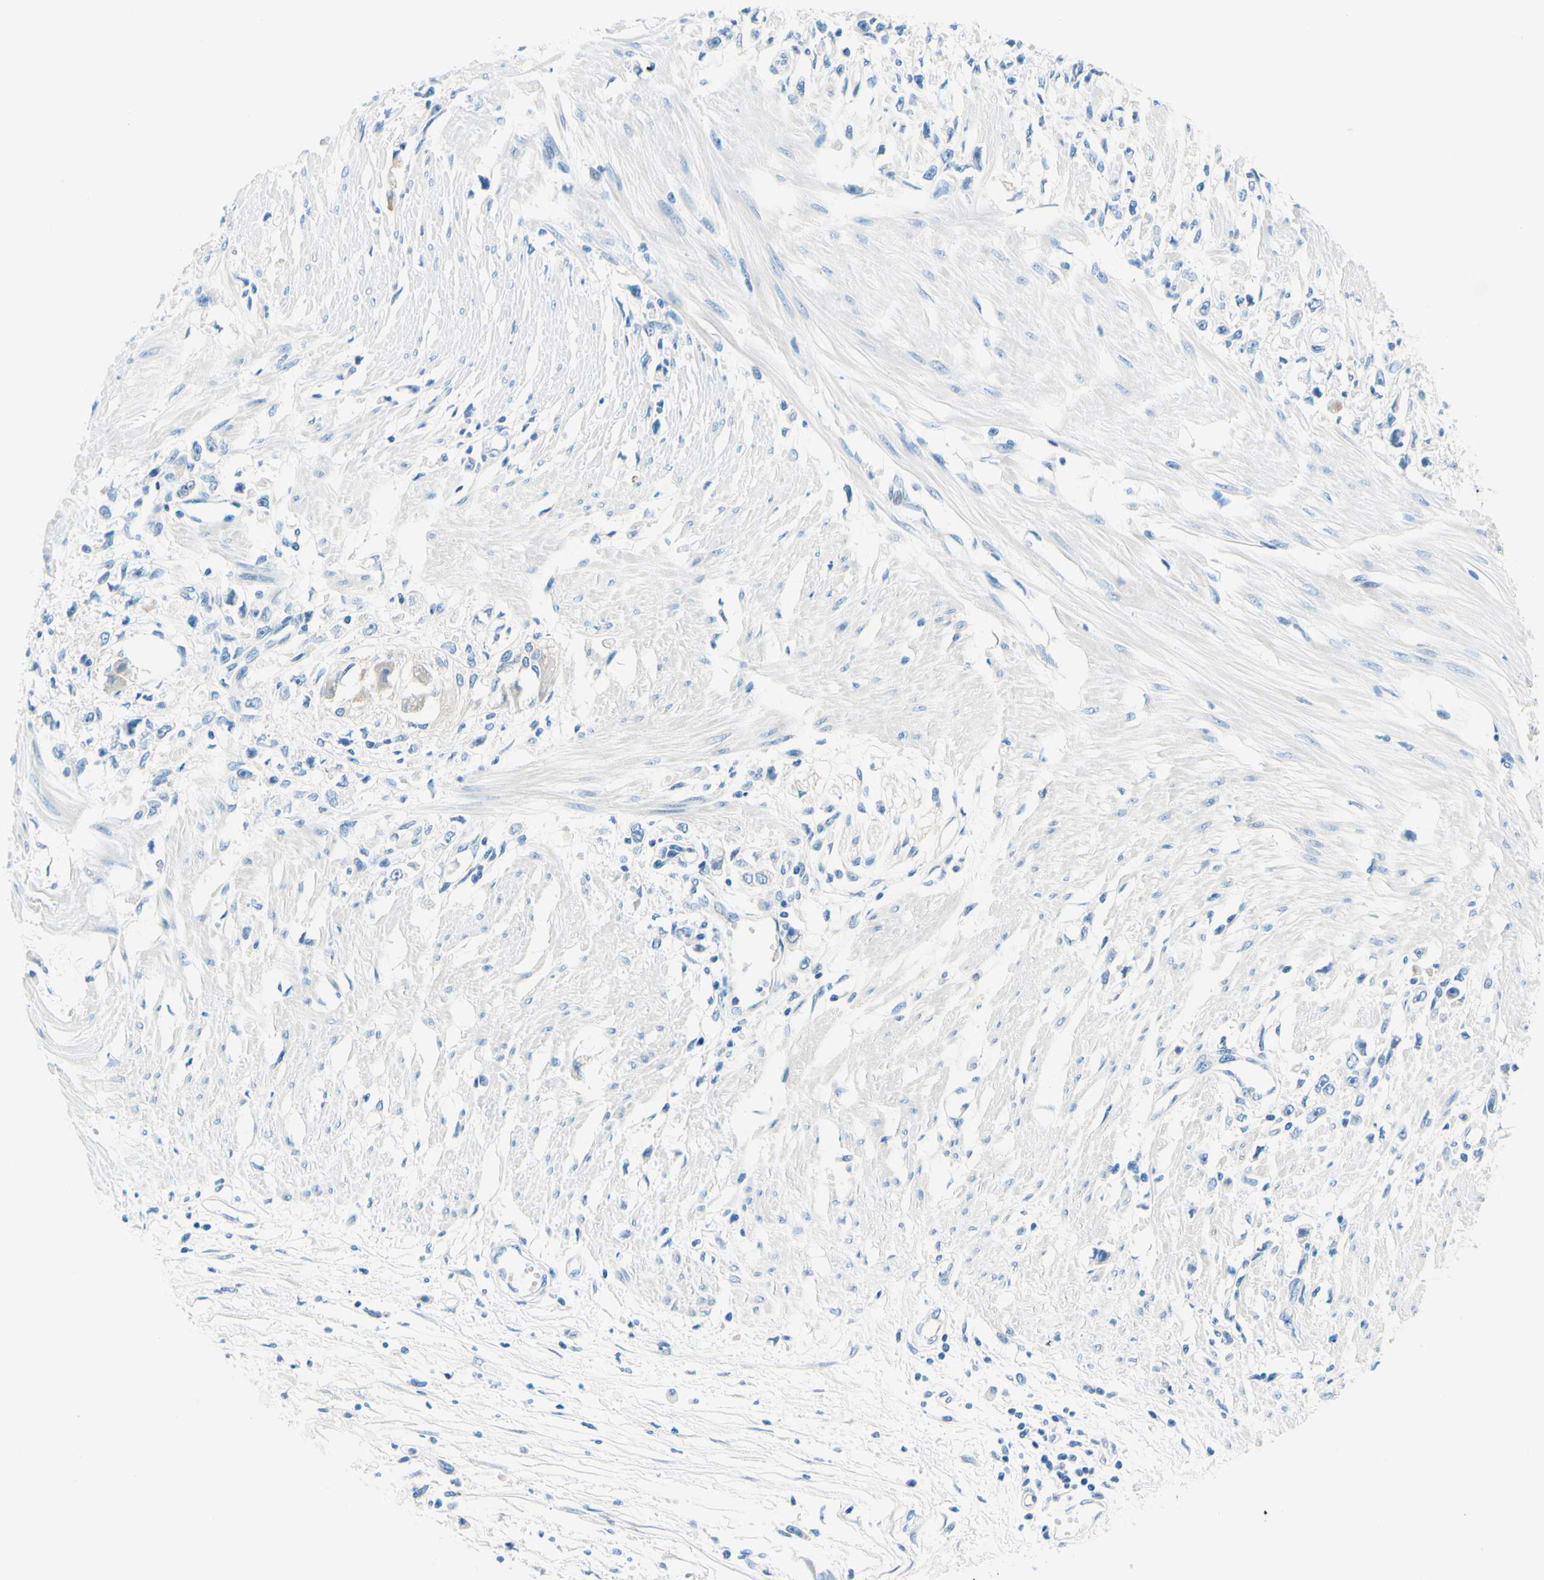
{"staining": {"intensity": "negative", "quantity": "none", "location": "none"}, "tissue": "stomach cancer", "cell_type": "Tumor cells", "image_type": "cancer", "snomed": [{"axis": "morphology", "description": "Adenocarcinoma, NOS"}, {"axis": "topography", "description": "Stomach"}], "caption": "Immunohistochemical staining of stomach cancer (adenocarcinoma) exhibits no significant expression in tumor cells.", "gene": "PASD1", "patient": {"sex": "female", "age": 59}}